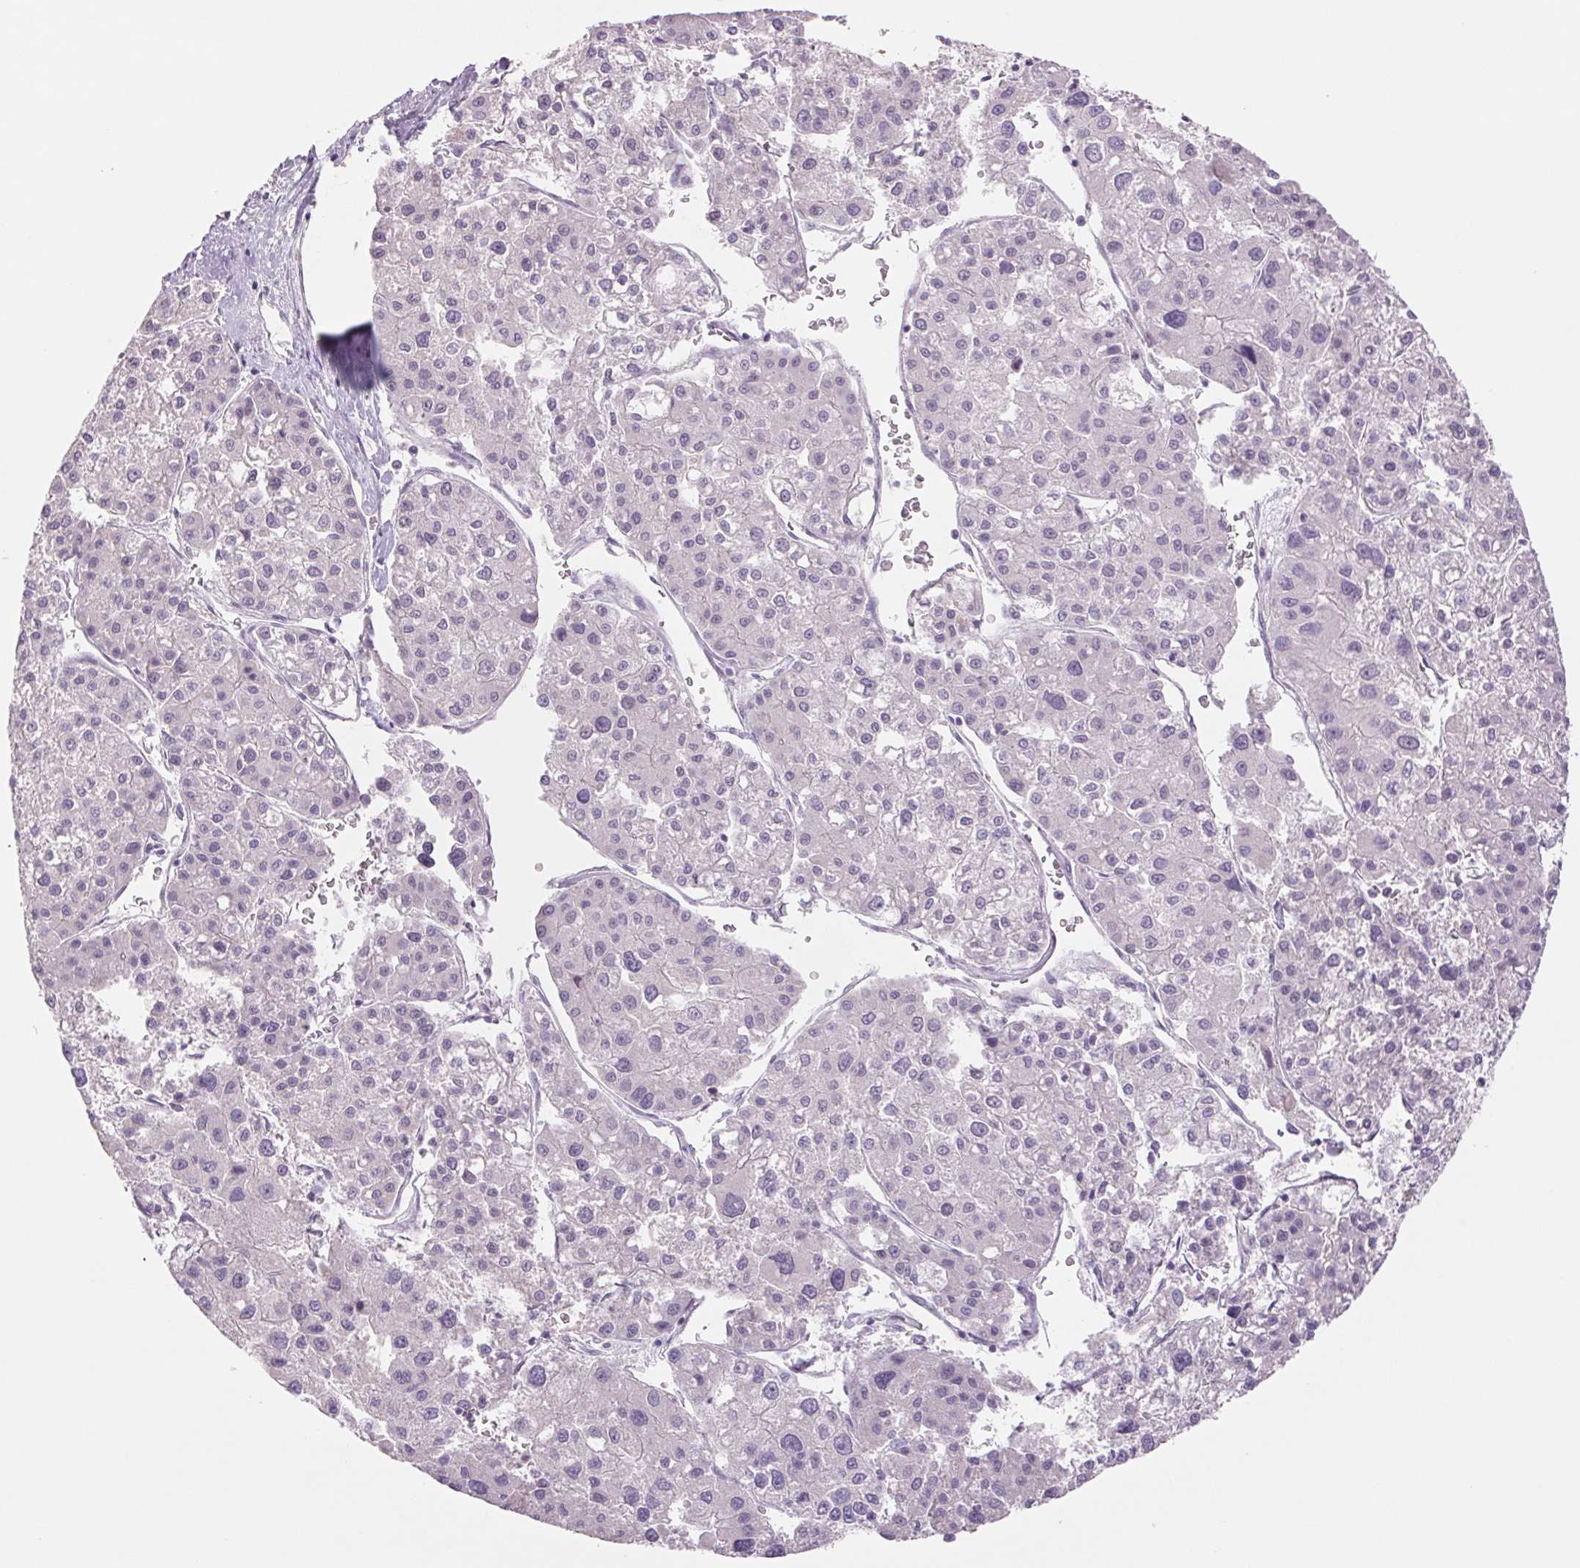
{"staining": {"intensity": "negative", "quantity": "none", "location": "none"}, "tissue": "liver cancer", "cell_type": "Tumor cells", "image_type": "cancer", "snomed": [{"axis": "morphology", "description": "Carcinoma, Hepatocellular, NOS"}, {"axis": "topography", "description": "Liver"}], "caption": "Immunohistochemical staining of liver cancer demonstrates no significant staining in tumor cells.", "gene": "KRT1", "patient": {"sex": "male", "age": 73}}